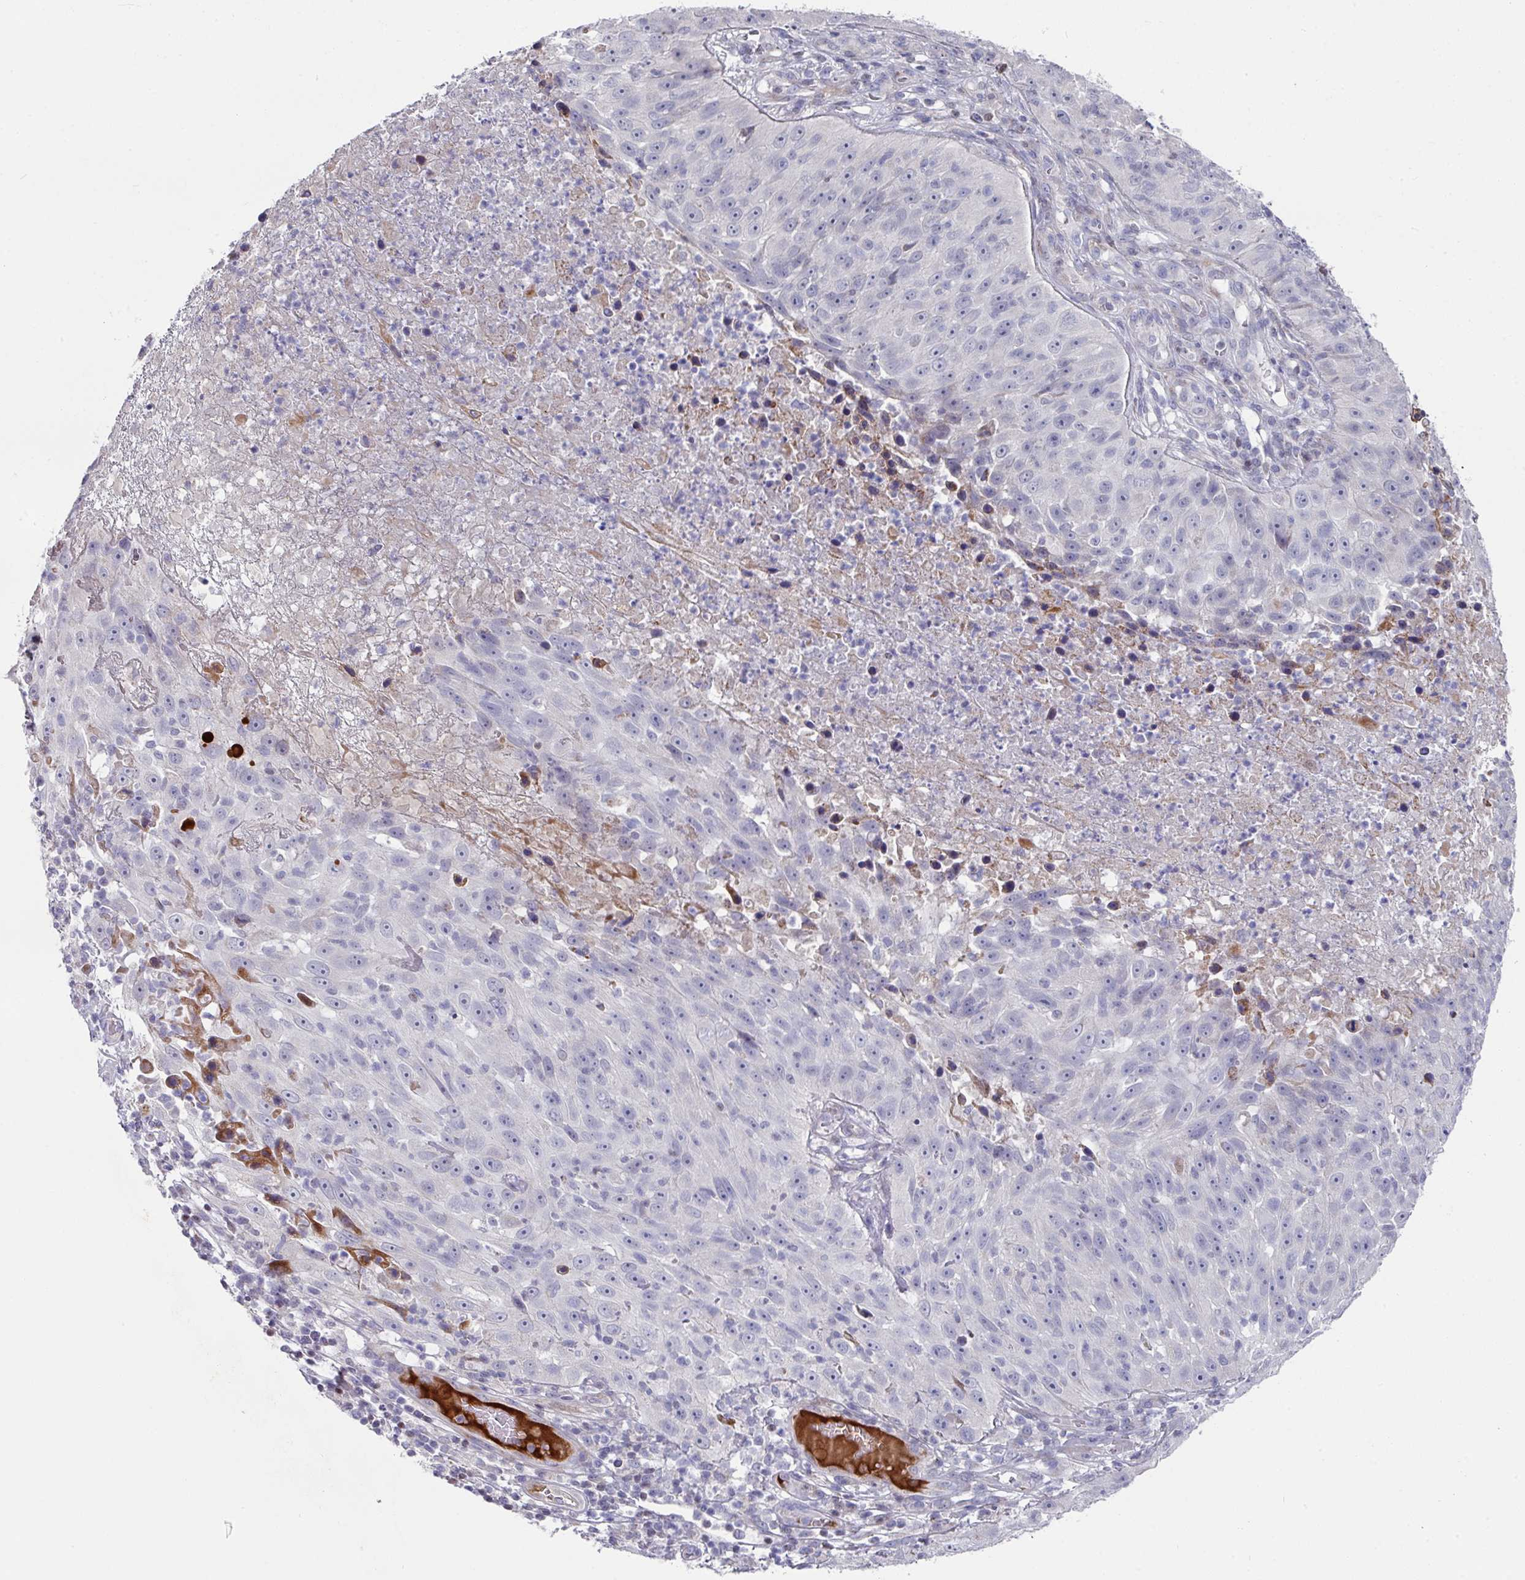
{"staining": {"intensity": "negative", "quantity": "none", "location": "none"}, "tissue": "skin cancer", "cell_type": "Tumor cells", "image_type": "cancer", "snomed": [{"axis": "morphology", "description": "Squamous cell carcinoma, NOS"}, {"axis": "topography", "description": "Skin"}], "caption": "A micrograph of human skin cancer (squamous cell carcinoma) is negative for staining in tumor cells.", "gene": "CBX7", "patient": {"sex": "female", "age": 87}}